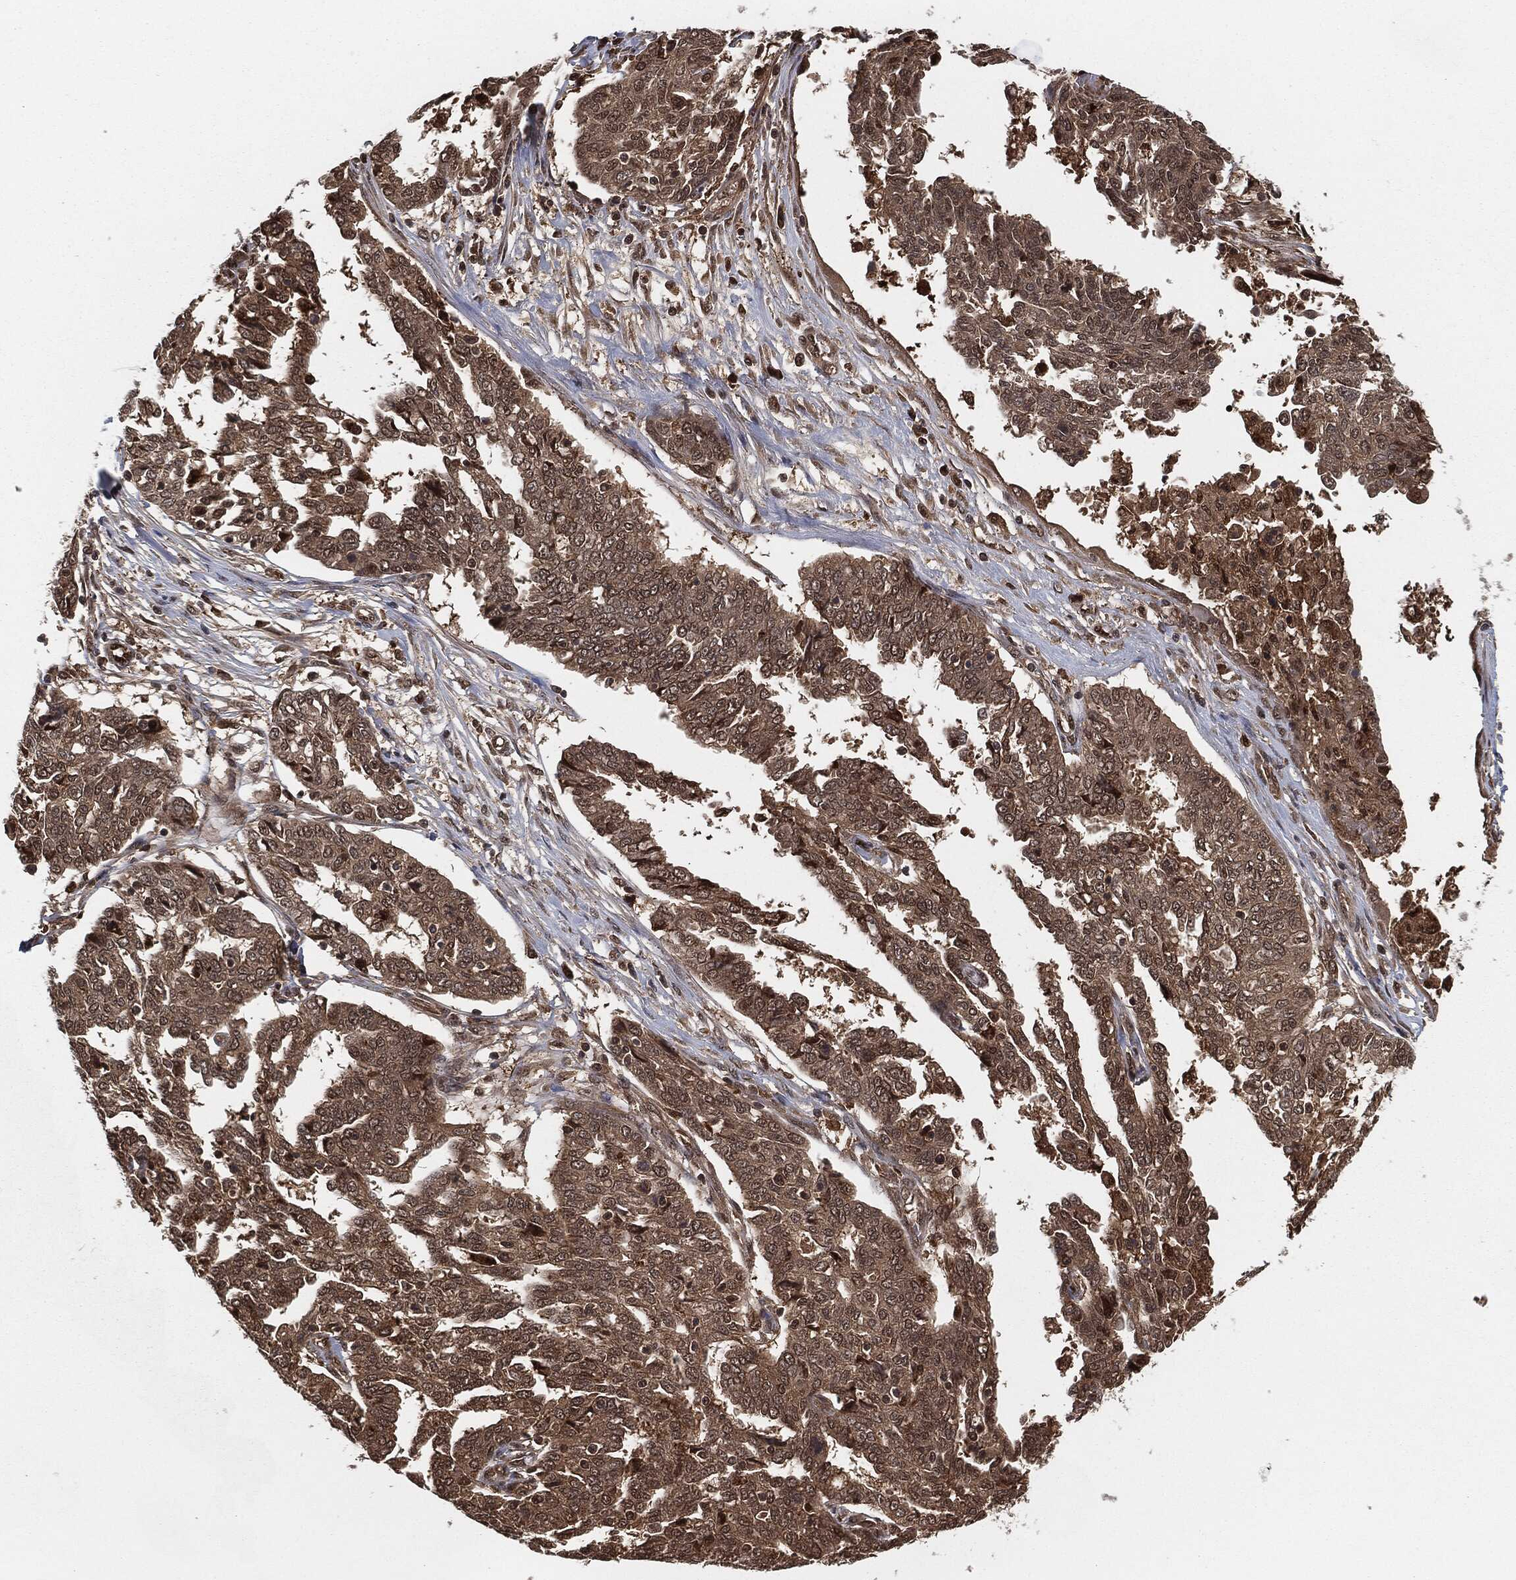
{"staining": {"intensity": "weak", "quantity": ">75%", "location": "cytoplasmic/membranous"}, "tissue": "ovarian cancer", "cell_type": "Tumor cells", "image_type": "cancer", "snomed": [{"axis": "morphology", "description": "Cystadenocarcinoma, serous, NOS"}, {"axis": "topography", "description": "Ovary"}], "caption": "An image showing weak cytoplasmic/membranous positivity in about >75% of tumor cells in ovarian serous cystadenocarcinoma, as visualized by brown immunohistochemical staining.", "gene": "CAPRIN2", "patient": {"sex": "female", "age": 67}}